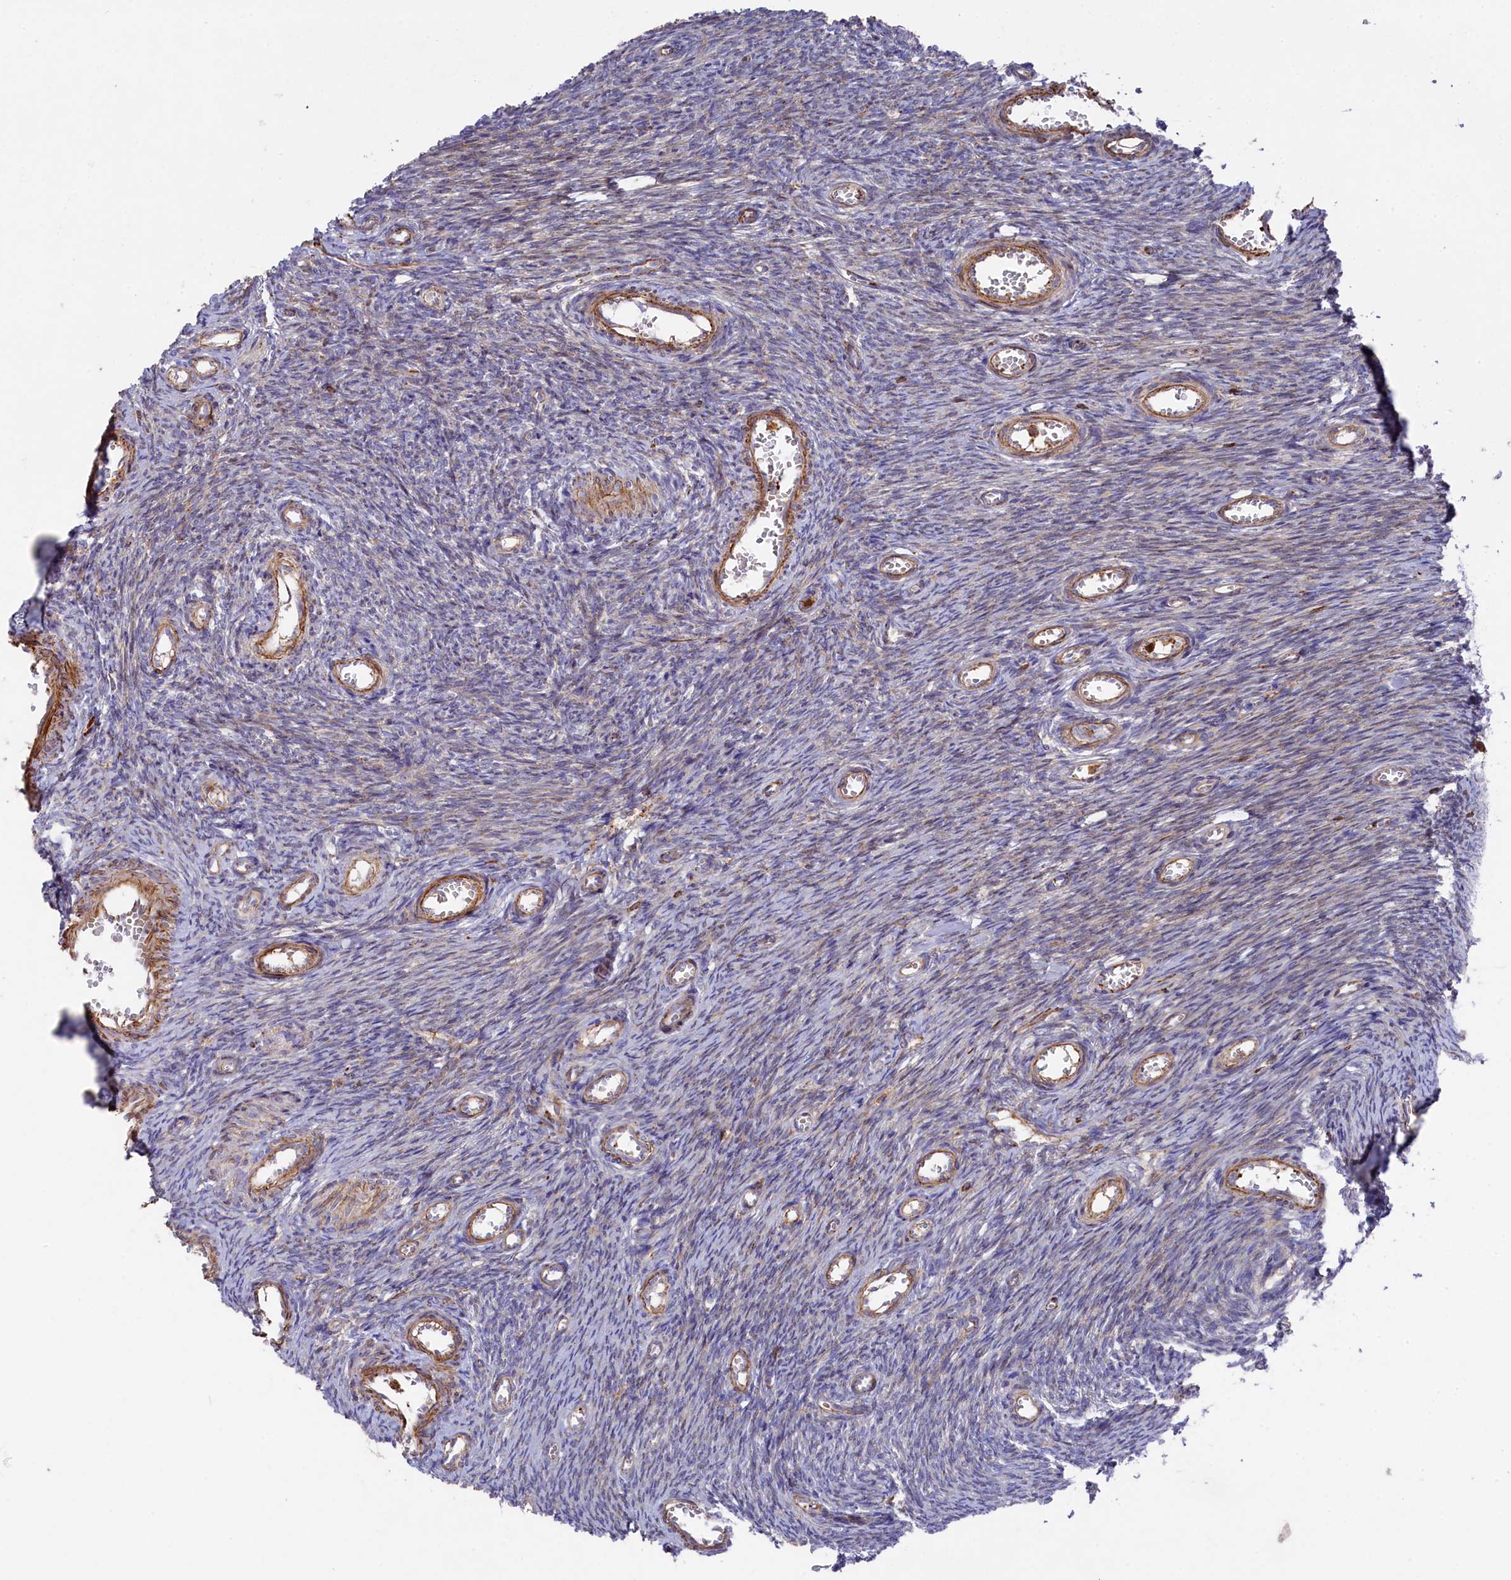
{"staining": {"intensity": "weak", "quantity": "<25%", "location": "cytoplasmic/membranous"}, "tissue": "ovary", "cell_type": "Ovarian stroma cells", "image_type": "normal", "snomed": [{"axis": "morphology", "description": "Normal tissue, NOS"}, {"axis": "topography", "description": "Ovary"}], "caption": "Ovarian stroma cells show no significant staining in normal ovary. The staining is performed using DAB (3,3'-diaminobenzidine) brown chromogen with nuclei counter-stained in using hematoxylin.", "gene": "RAPSN", "patient": {"sex": "female", "age": 44}}